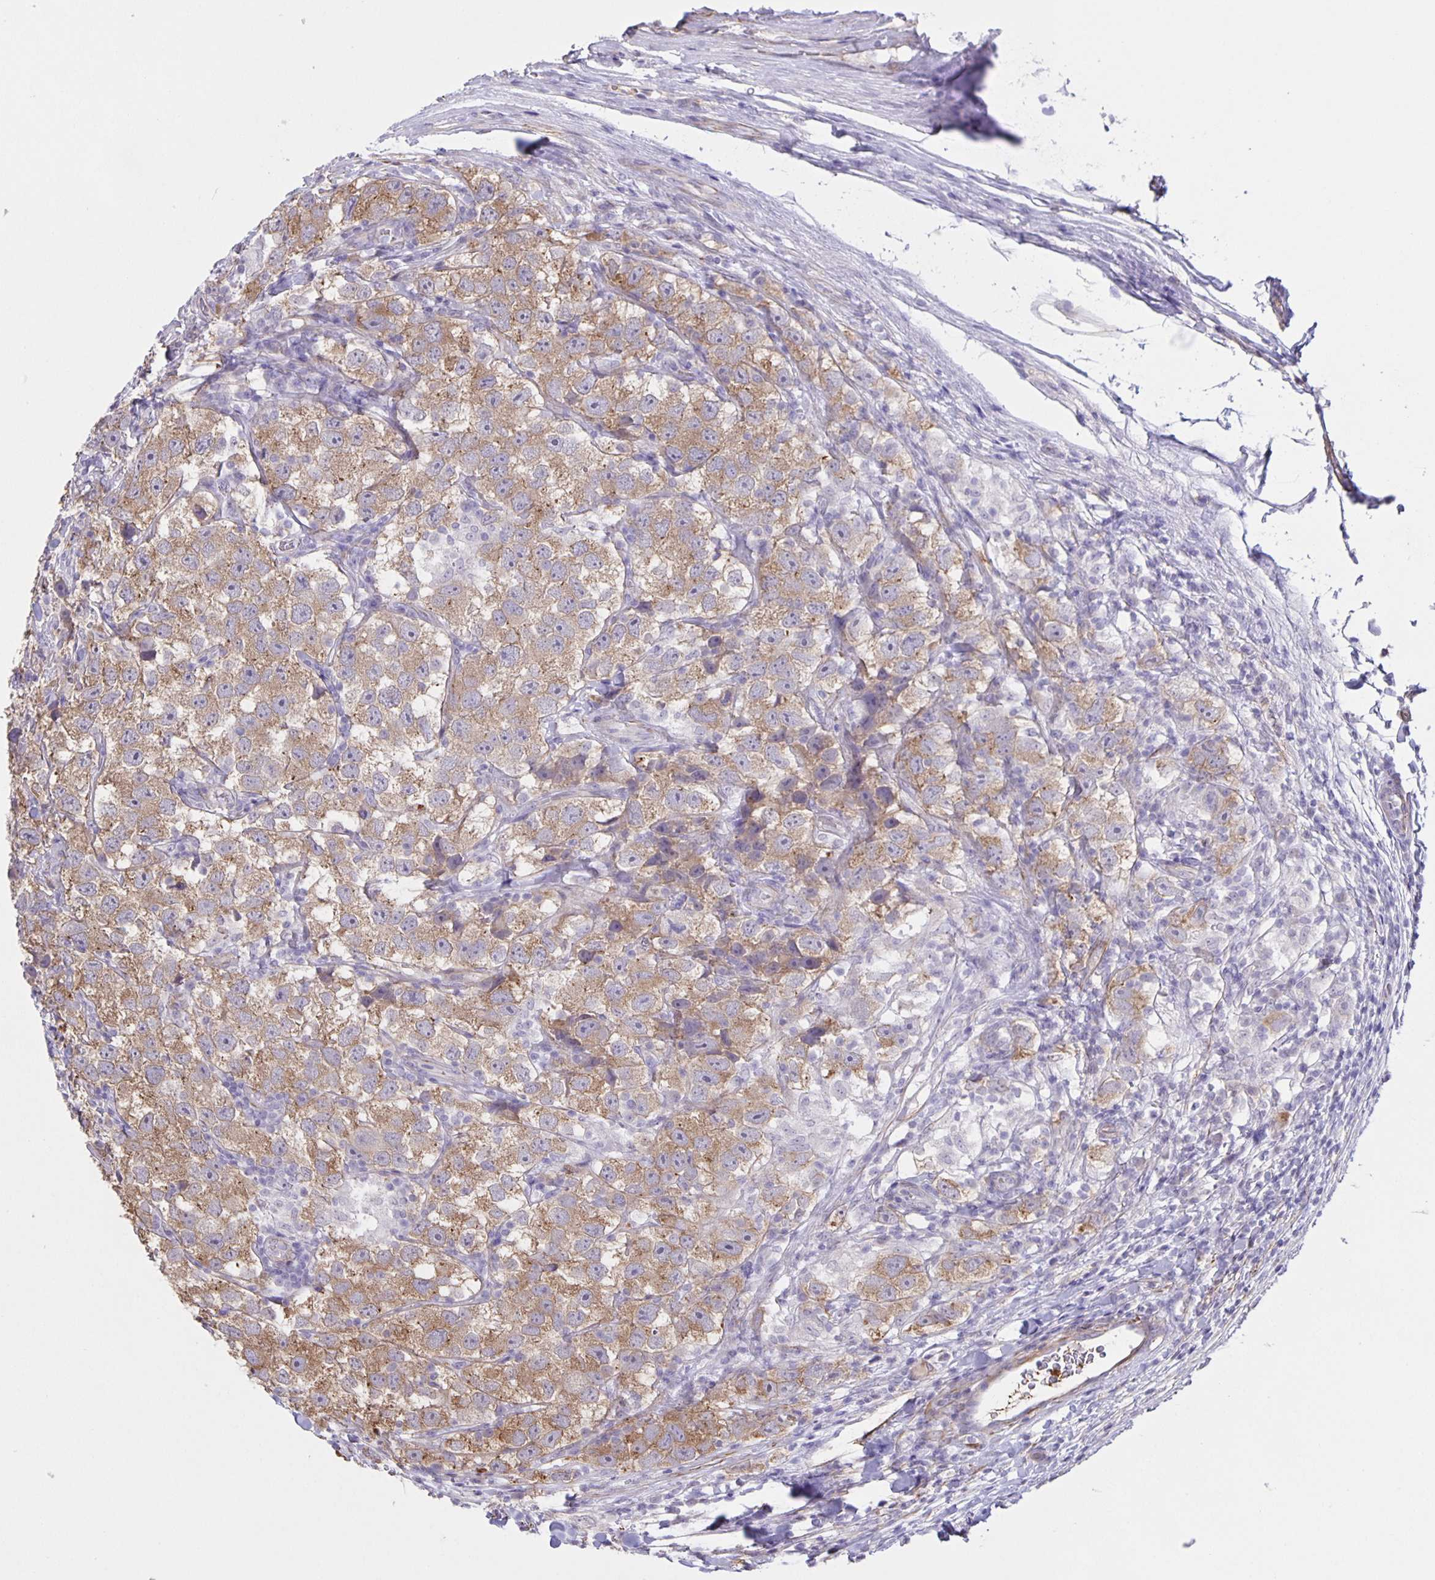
{"staining": {"intensity": "moderate", "quantity": ">75%", "location": "cytoplasmic/membranous"}, "tissue": "testis cancer", "cell_type": "Tumor cells", "image_type": "cancer", "snomed": [{"axis": "morphology", "description": "Seminoma, NOS"}, {"axis": "topography", "description": "Testis"}], "caption": "Immunohistochemistry (IHC) (DAB (3,3'-diaminobenzidine)) staining of seminoma (testis) displays moderate cytoplasmic/membranous protein positivity in about >75% of tumor cells.", "gene": "SRCIN1", "patient": {"sex": "male", "age": 26}}